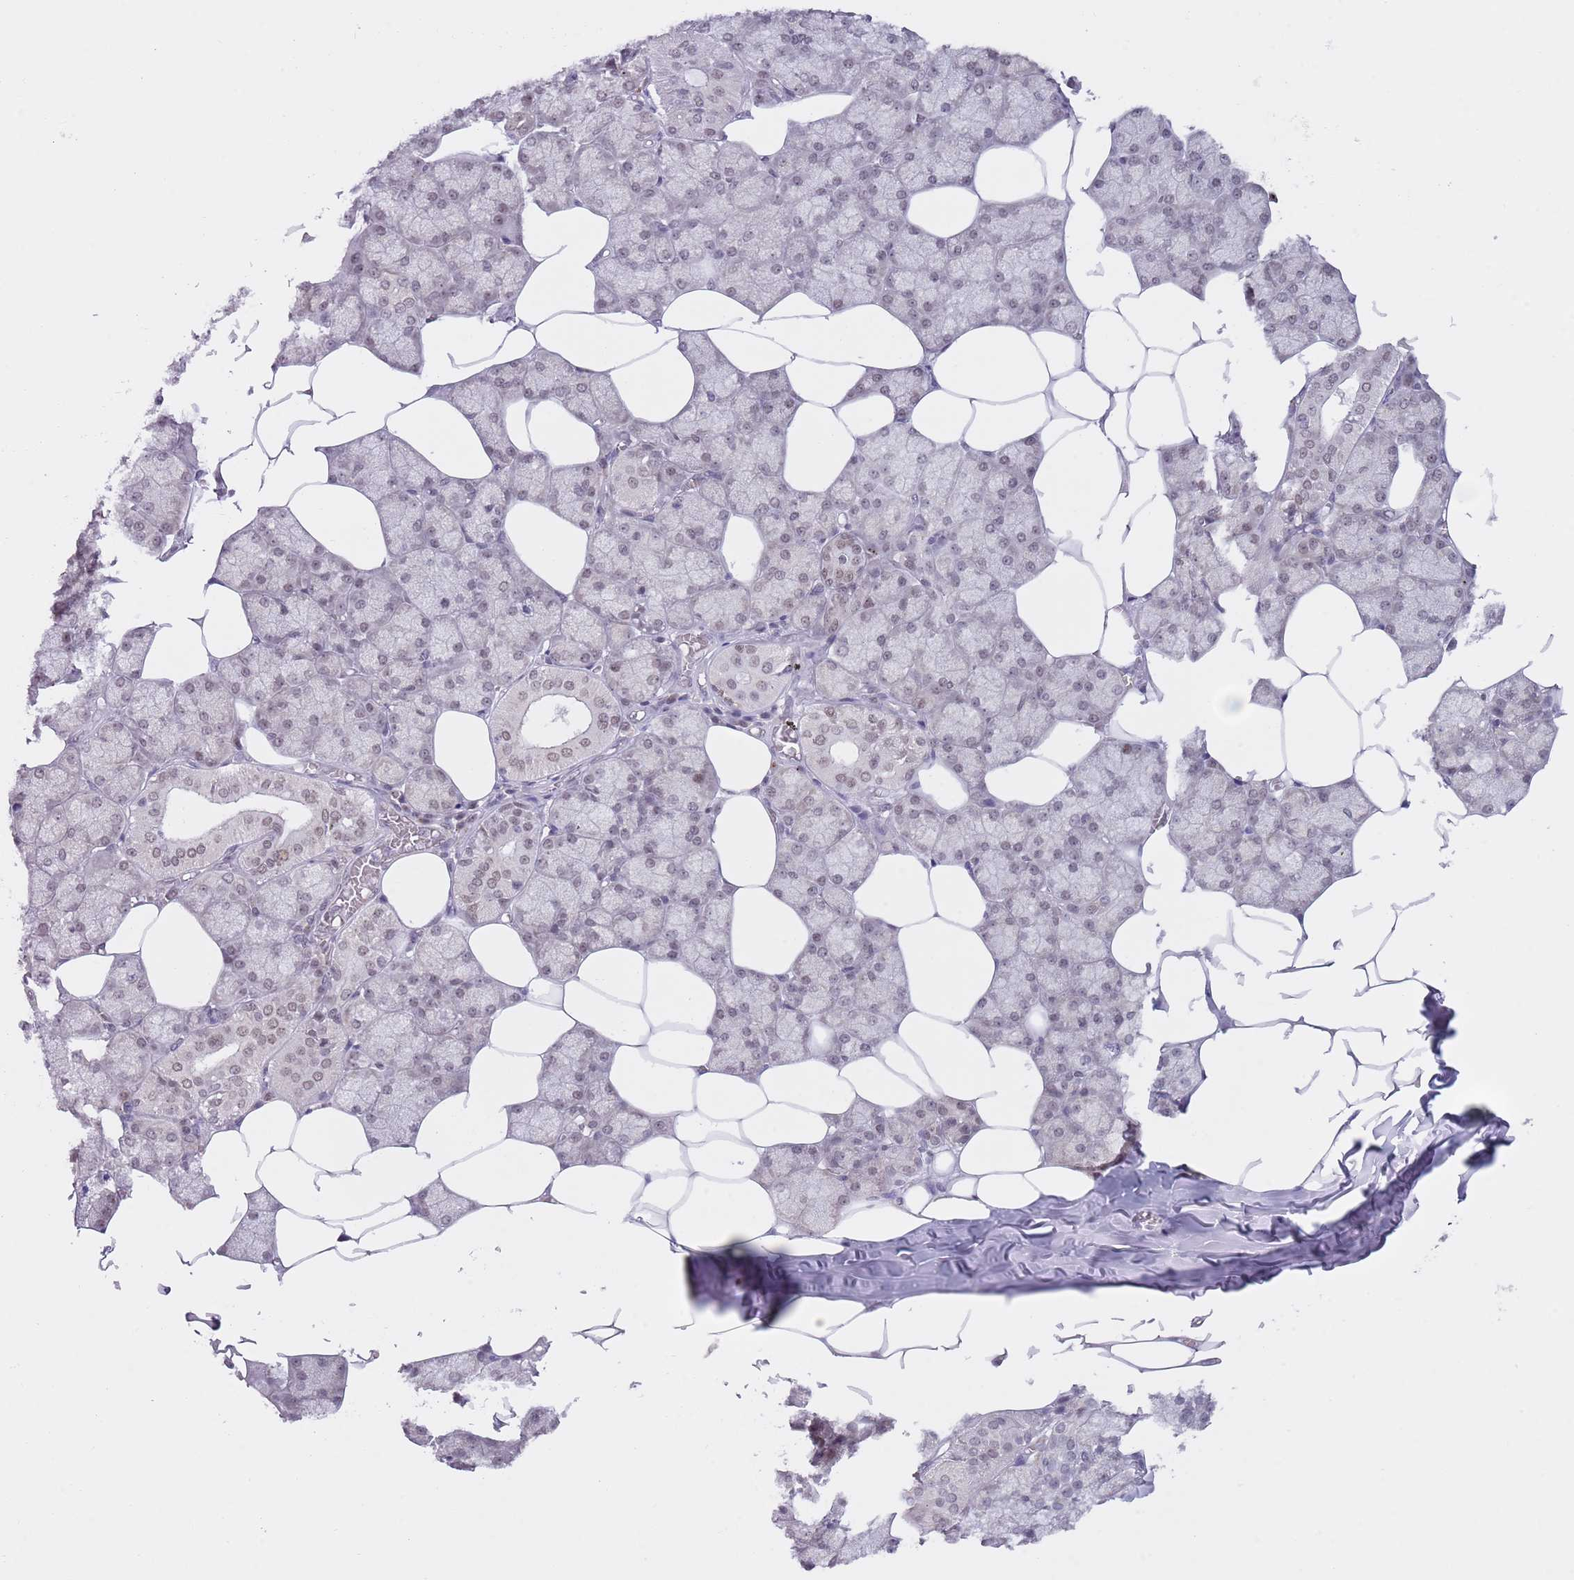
{"staining": {"intensity": "weak", "quantity": "25%-75%", "location": "nuclear"}, "tissue": "salivary gland", "cell_type": "Glandular cells", "image_type": "normal", "snomed": [{"axis": "morphology", "description": "Normal tissue, NOS"}, {"axis": "topography", "description": "Salivary gland"}], "caption": "Immunohistochemical staining of unremarkable salivary gland reveals low levels of weak nuclear expression in about 25%-75% of glandular cells. (Brightfield microscopy of DAB IHC at high magnification).", "gene": "SLC25A32", "patient": {"sex": "male", "age": 62}}